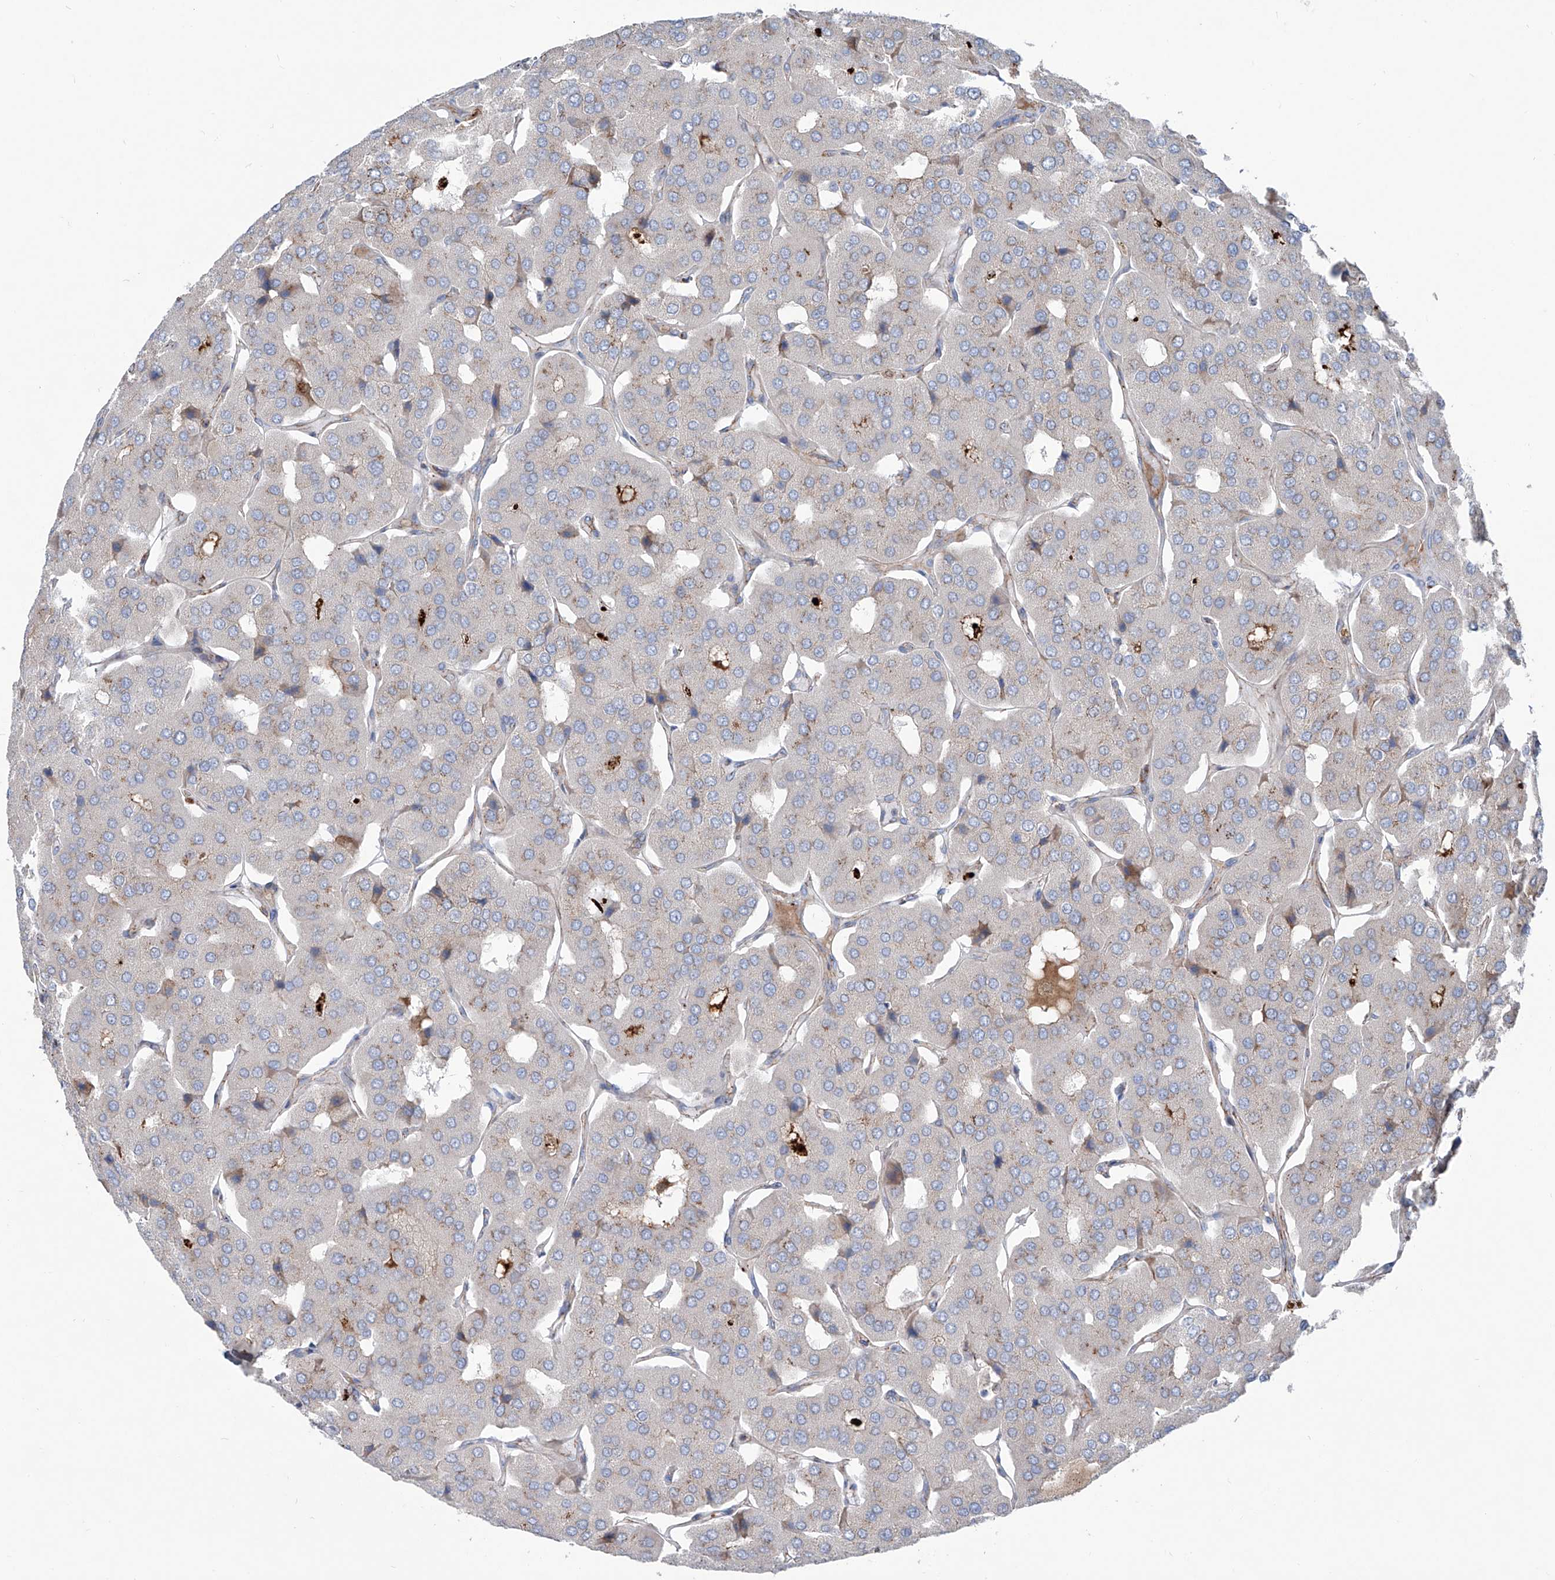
{"staining": {"intensity": "weak", "quantity": "<25%", "location": "cytoplasmic/membranous"}, "tissue": "parathyroid gland", "cell_type": "Glandular cells", "image_type": "normal", "snomed": [{"axis": "morphology", "description": "Normal tissue, NOS"}, {"axis": "morphology", "description": "Adenoma, NOS"}, {"axis": "topography", "description": "Parathyroid gland"}], "caption": "Immunohistochemistry (IHC) histopathology image of normal human parathyroid gland stained for a protein (brown), which shows no positivity in glandular cells. (DAB (3,3'-diaminobenzidine) immunohistochemistry (IHC) visualized using brightfield microscopy, high magnification).", "gene": "CDH5", "patient": {"sex": "female", "age": 86}}